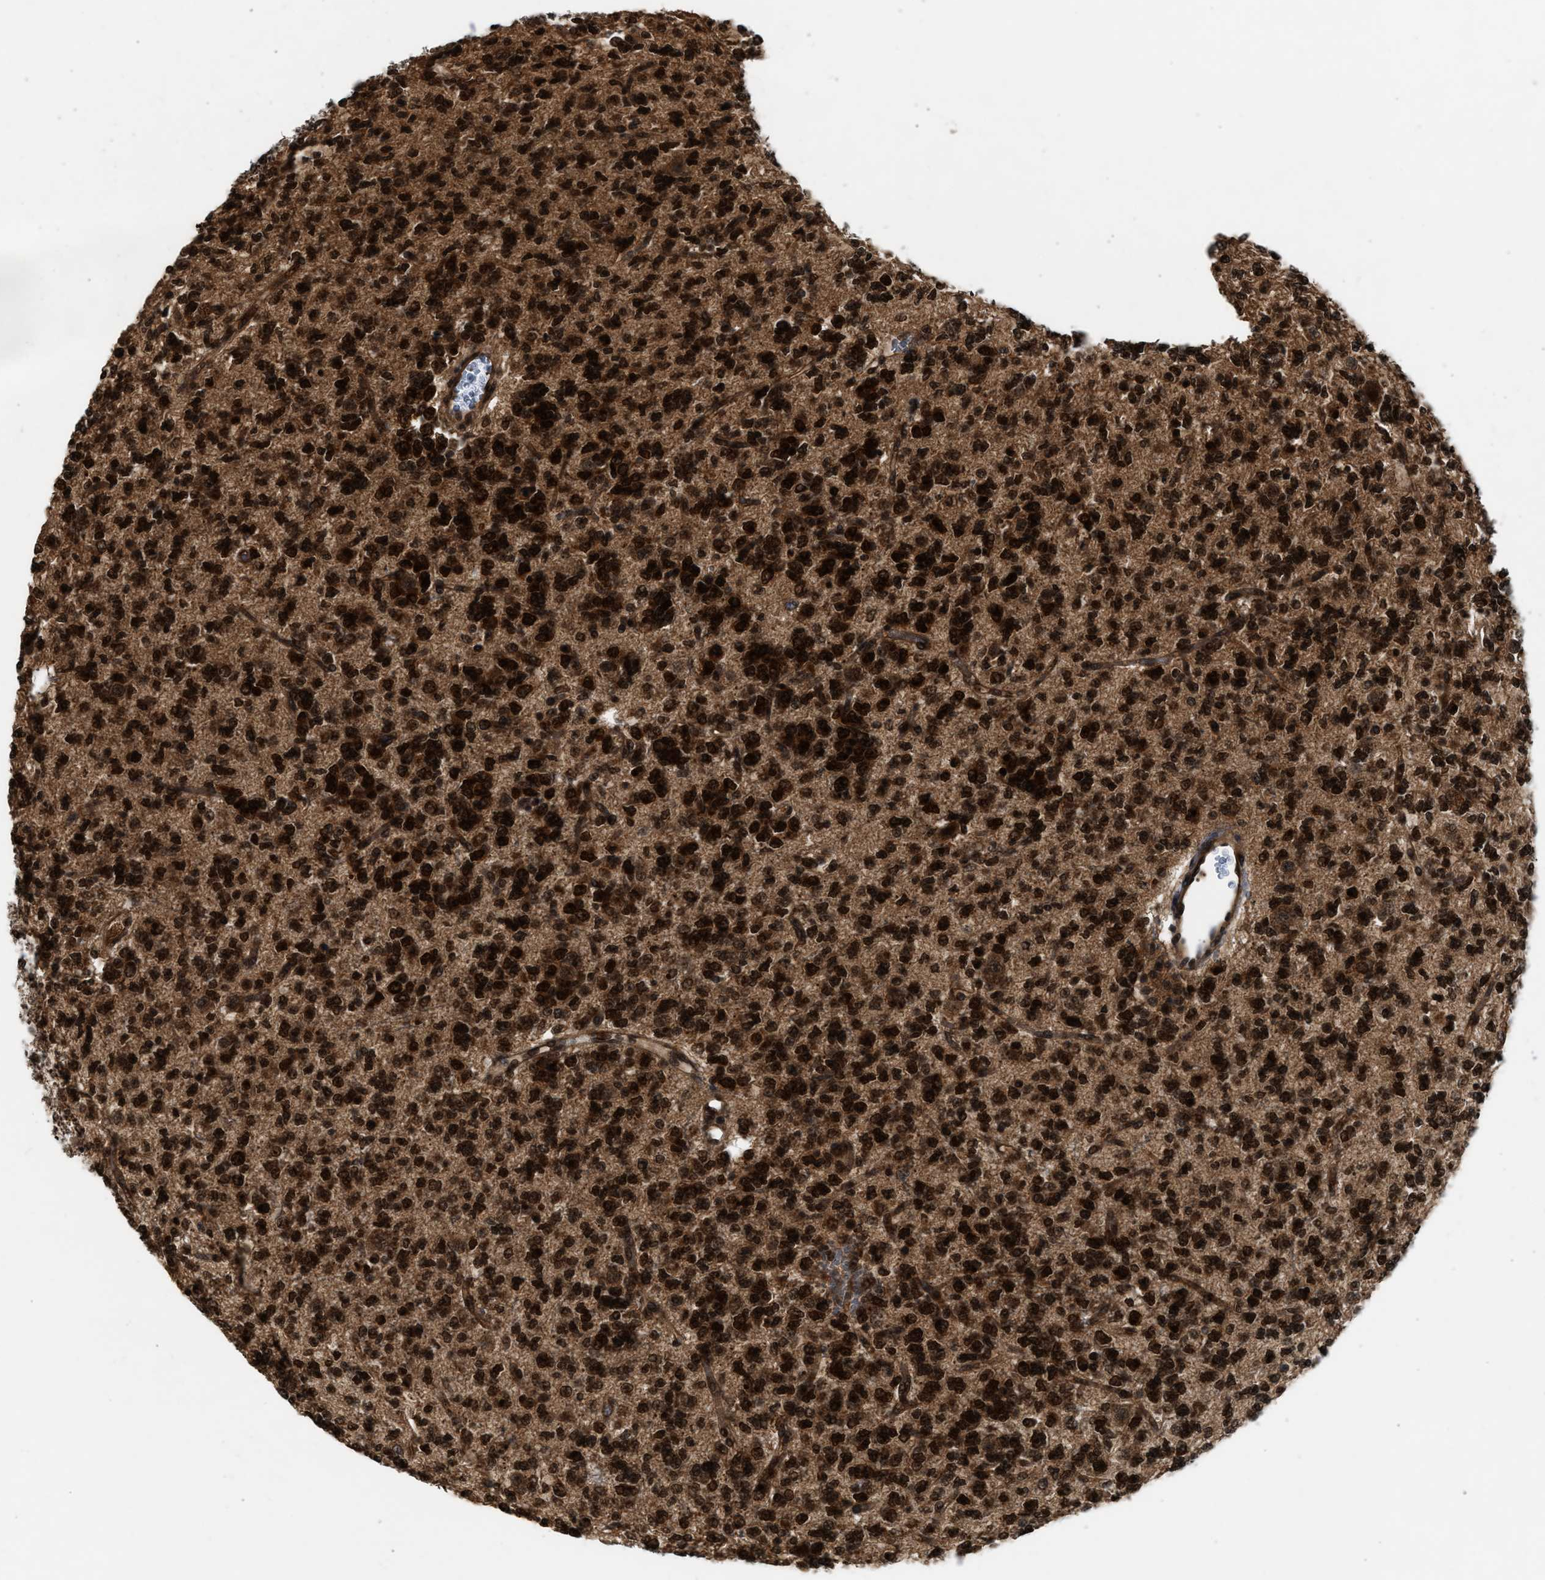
{"staining": {"intensity": "strong", "quantity": ">75%", "location": "nuclear"}, "tissue": "glioma", "cell_type": "Tumor cells", "image_type": "cancer", "snomed": [{"axis": "morphology", "description": "Glioma, malignant, Low grade"}, {"axis": "topography", "description": "Brain"}], "caption": "An immunohistochemistry image of tumor tissue is shown. Protein staining in brown highlights strong nuclear positivity in glioma within tumor cells. (DAB (3,3'-diaminobenzidine) = brown stain, brightfield microscopy at high magnification).", "gene": "RUSC2", "patient": {"sex": "male", "age": 38}}